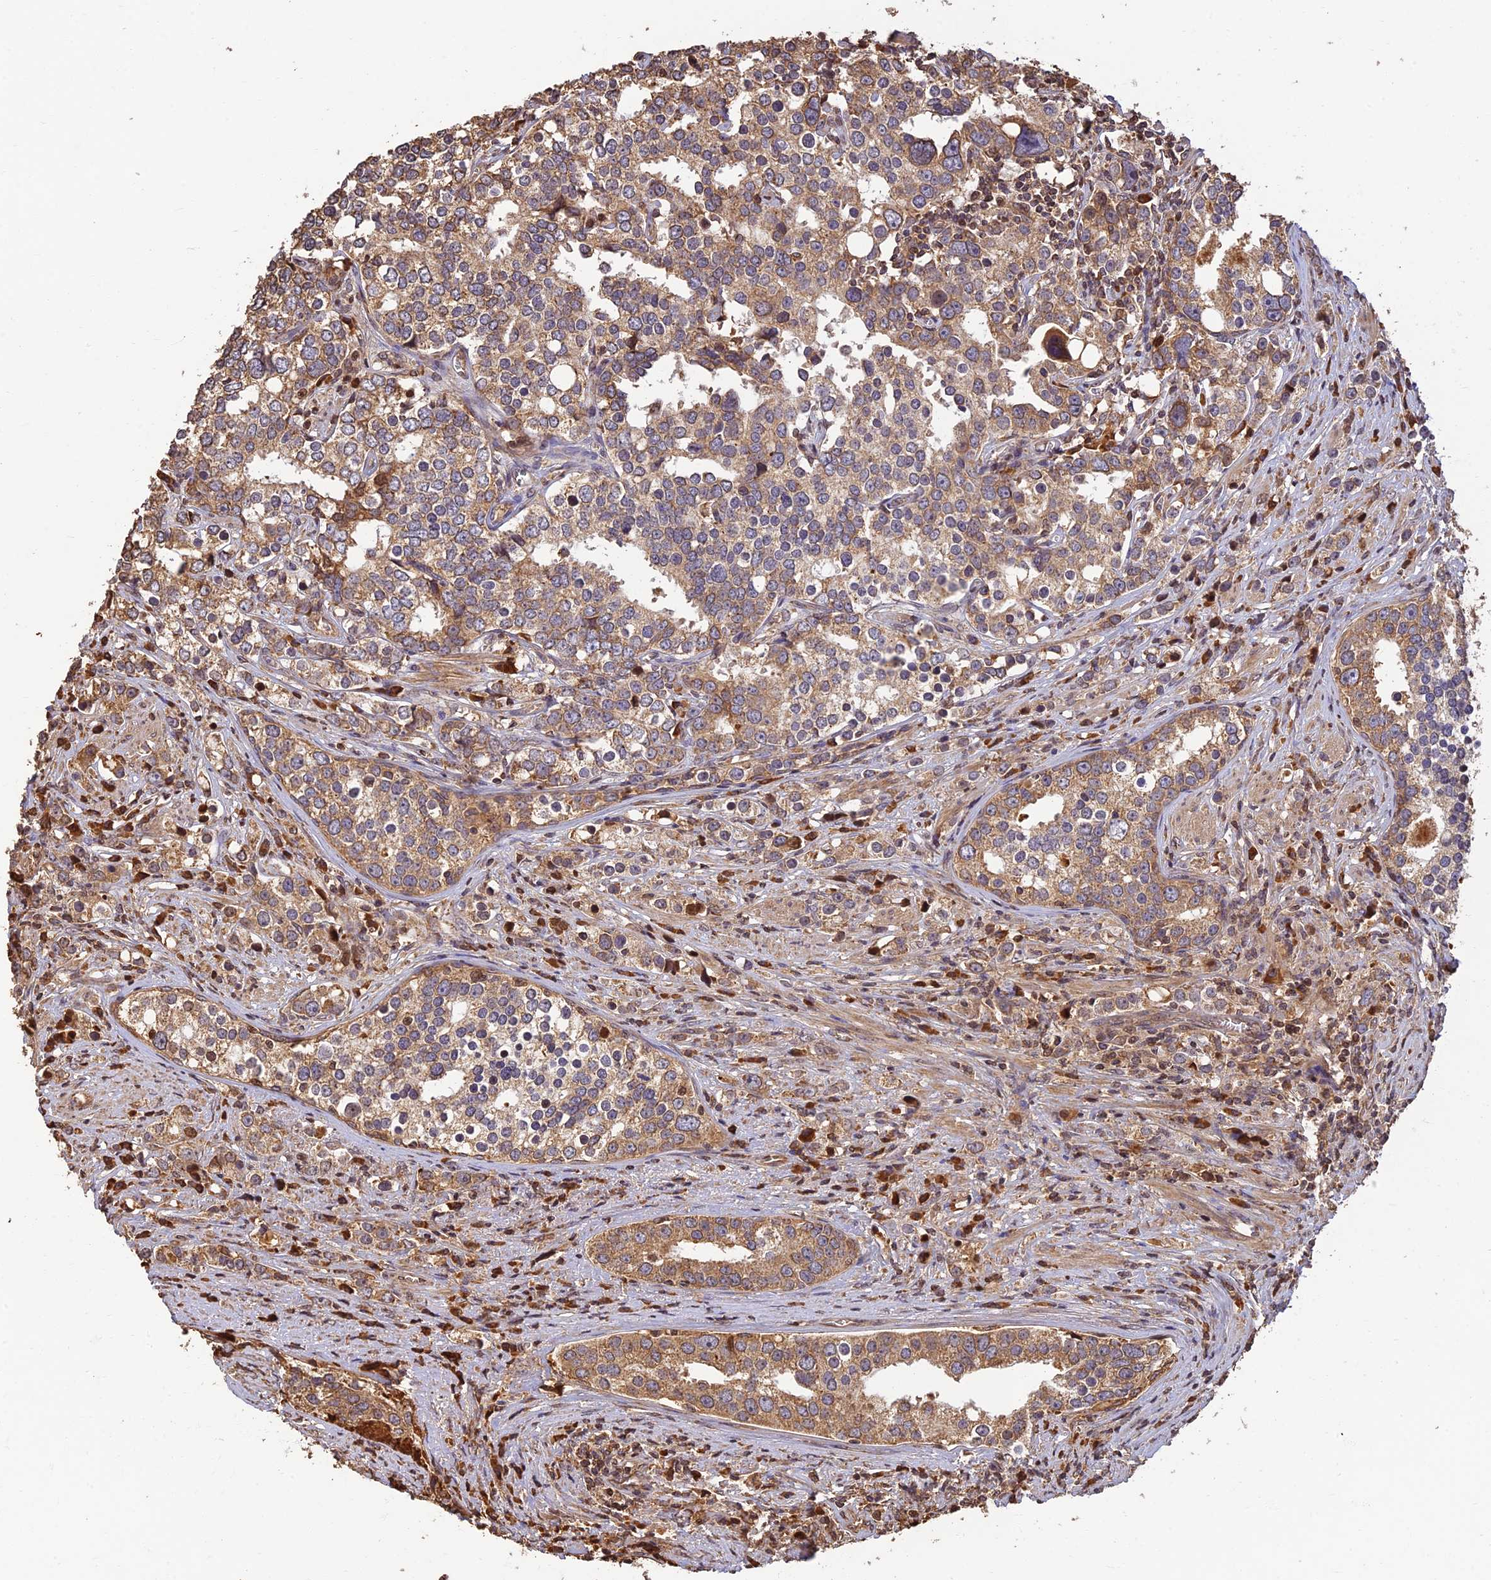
{"staining": {"intensity": "moderate", "quantity": "<25%", "location": "cytoplasmic/membranous"}, "tissue": "prostate cancer", "cell_type": "Tumor cells", "image_type": "cancer", "snomed": [{"axis": "morphology", "description": "Adenocarcinoma, High grade"}, {"axis": "topography", "description": "Prostate"}], "caption": "Immunohistochemistry histopathology image of adenocarcinoma (high-grade) (prostate) stained for a protein (brown), which displays low levels of moderate cytoplasmic/membranous expression in approximately <25% of tumor cells.", "gene": "CORO1C", "patient": {"sex": "male", "age": 71}}